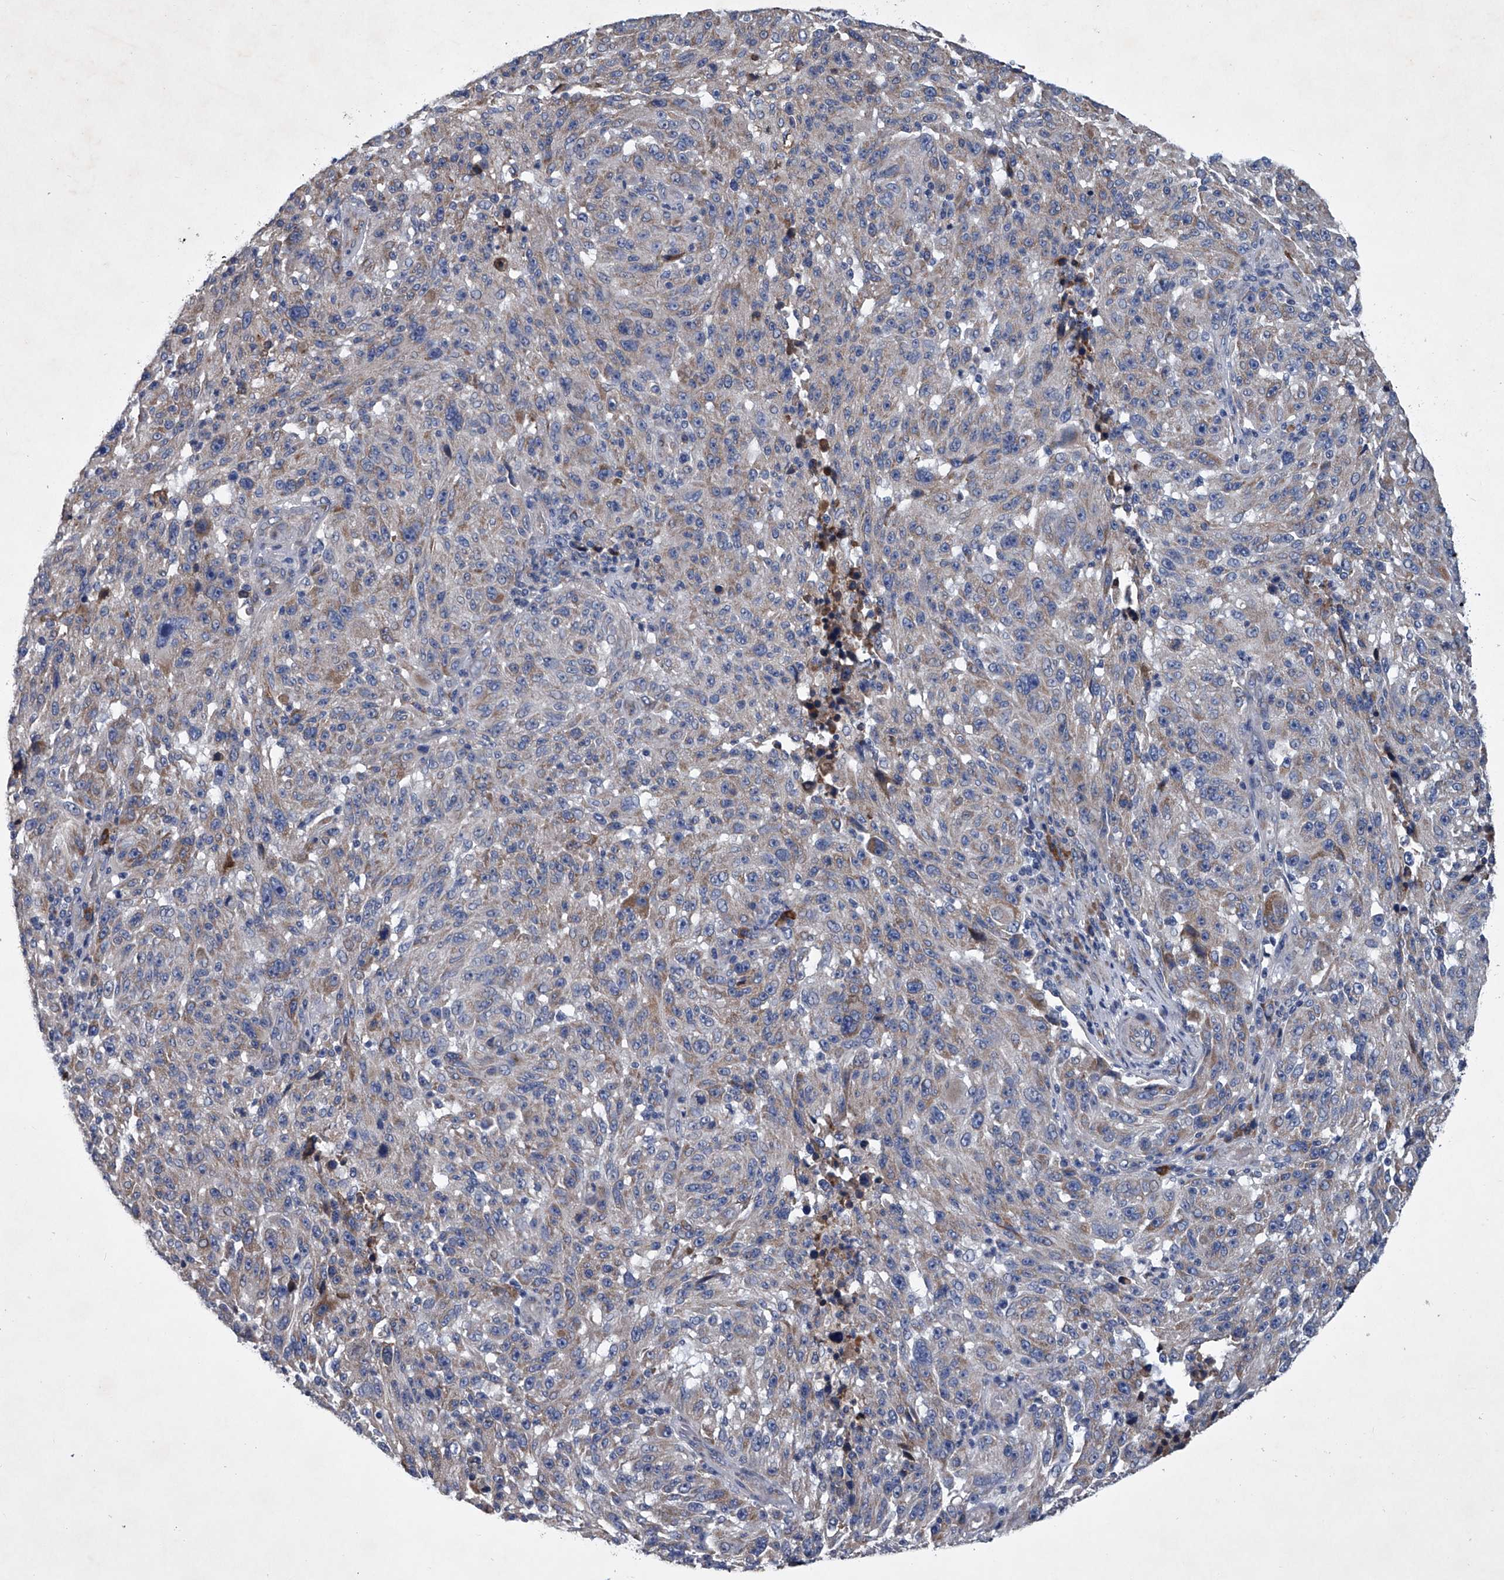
{"staining": {"intensity": "weak", "quantity": "<25%", "location": "cytoplasmic/membranous"}, "tissue": "melanoma", "cell_type": "Tumor cells", "image_type": "cancer", "snomed": [{"axis": "morphology", "description": "Malignant melanoma, NOS"}, {"axis": "topography", "description": "Skin"}], "caption": "High power microscopy histopathology image of an immunohistochemistry (IHC) photomicrograph of melanoma, revealing no significant expression in tumor cells. (DAB IHC with hematoxylin counter stain).", "gene": "ABCG1", "patient": {"sex": "male", "age": 53}}